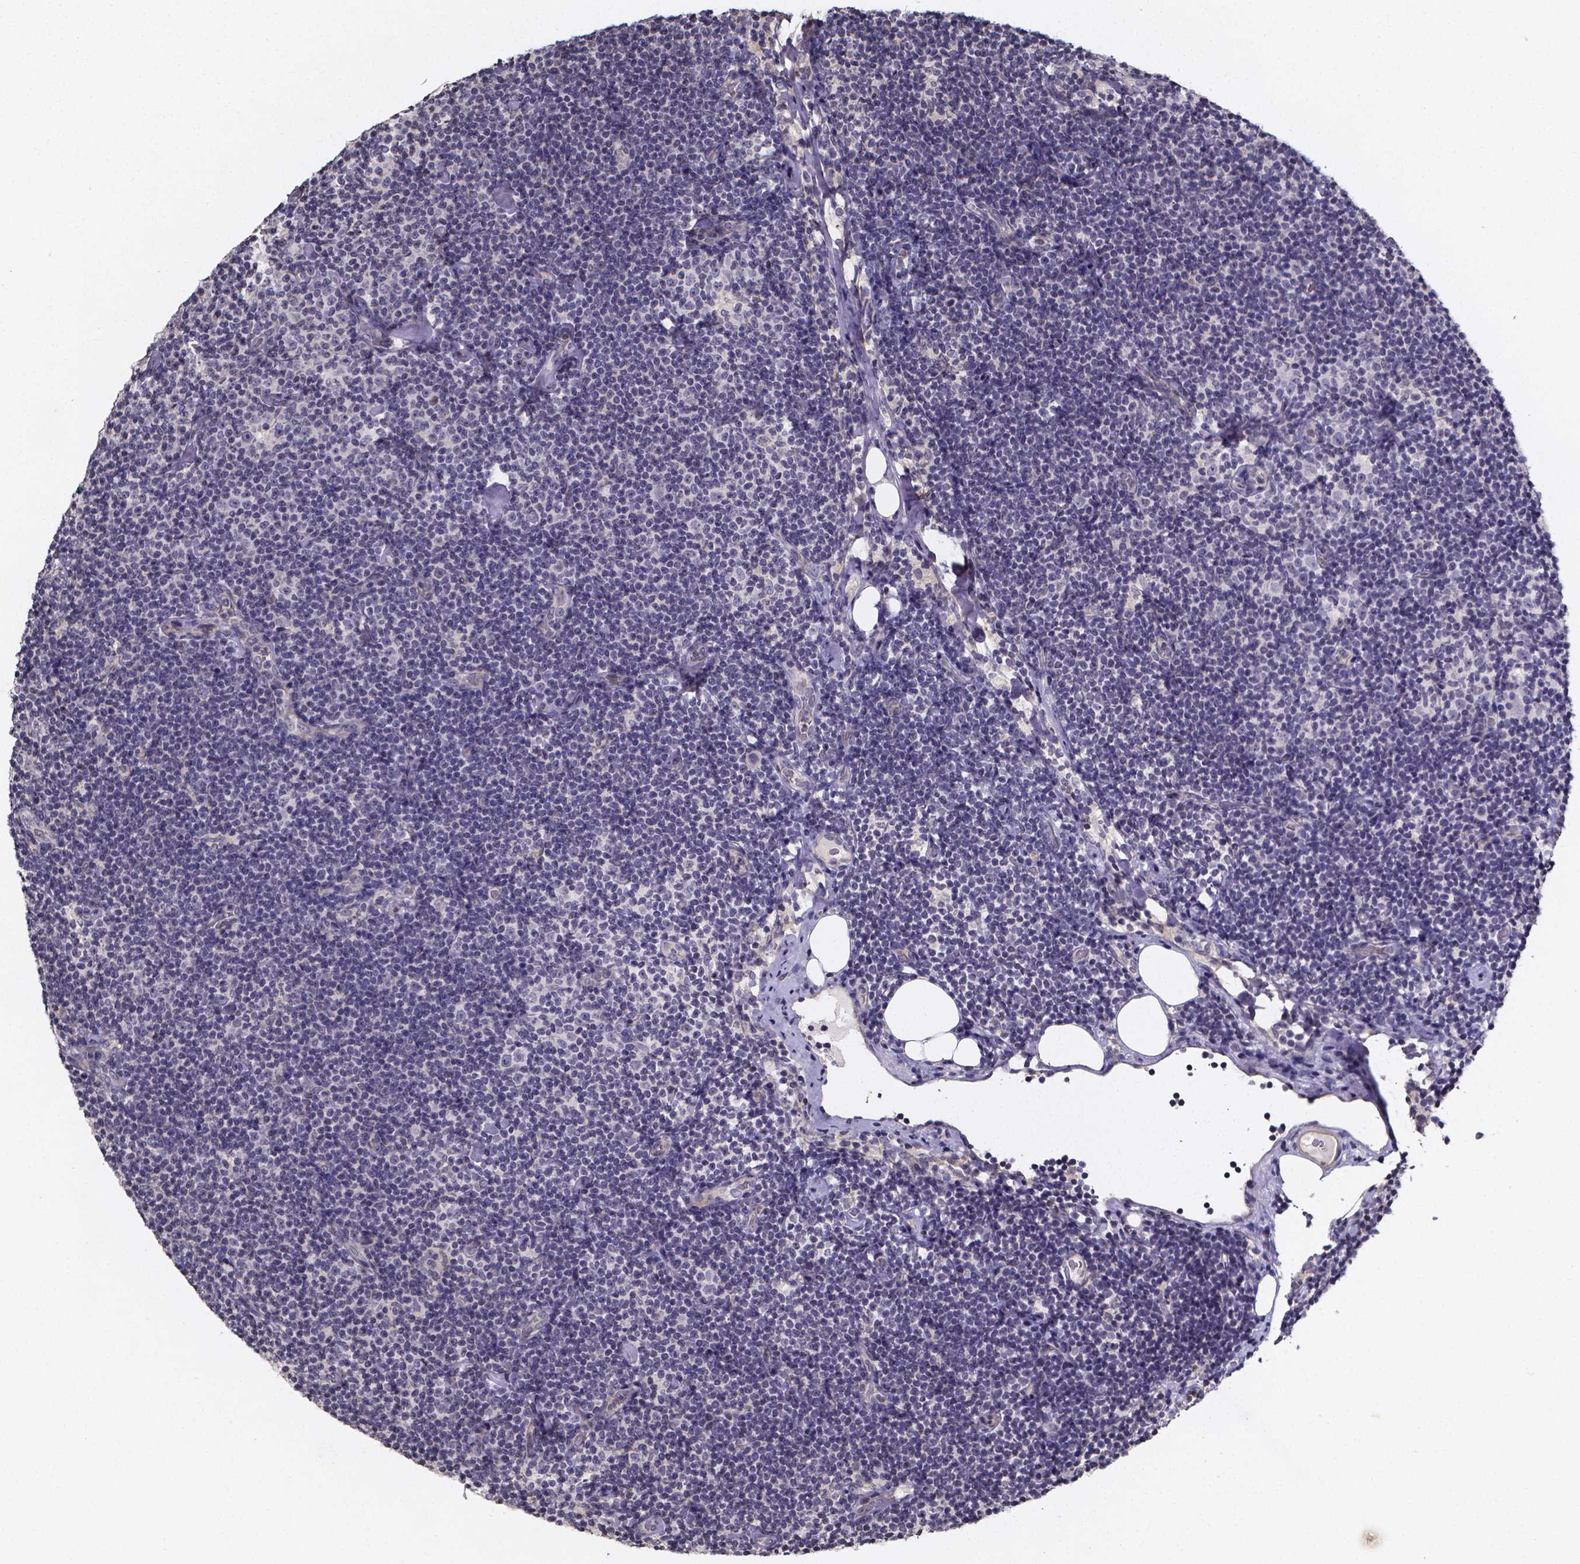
{"staining": {"intensity": "negative", "quantity": "none", "location": "none"}, "tissue": "lymphoma", "cell_type": "Tumor cells", "image_type": "cancer", "snomed": [{"axis": "morphology", "description": "Malignant lymphoma, non-Hodgkin's type, Low grade"}, {"axis": "topography", "description": "Lymph node"}], "caption": "Tumor cells show no significant protein positivity in lymphoma.", "gene": "TP73", "patient": {"sex": "male", "age": 81}}